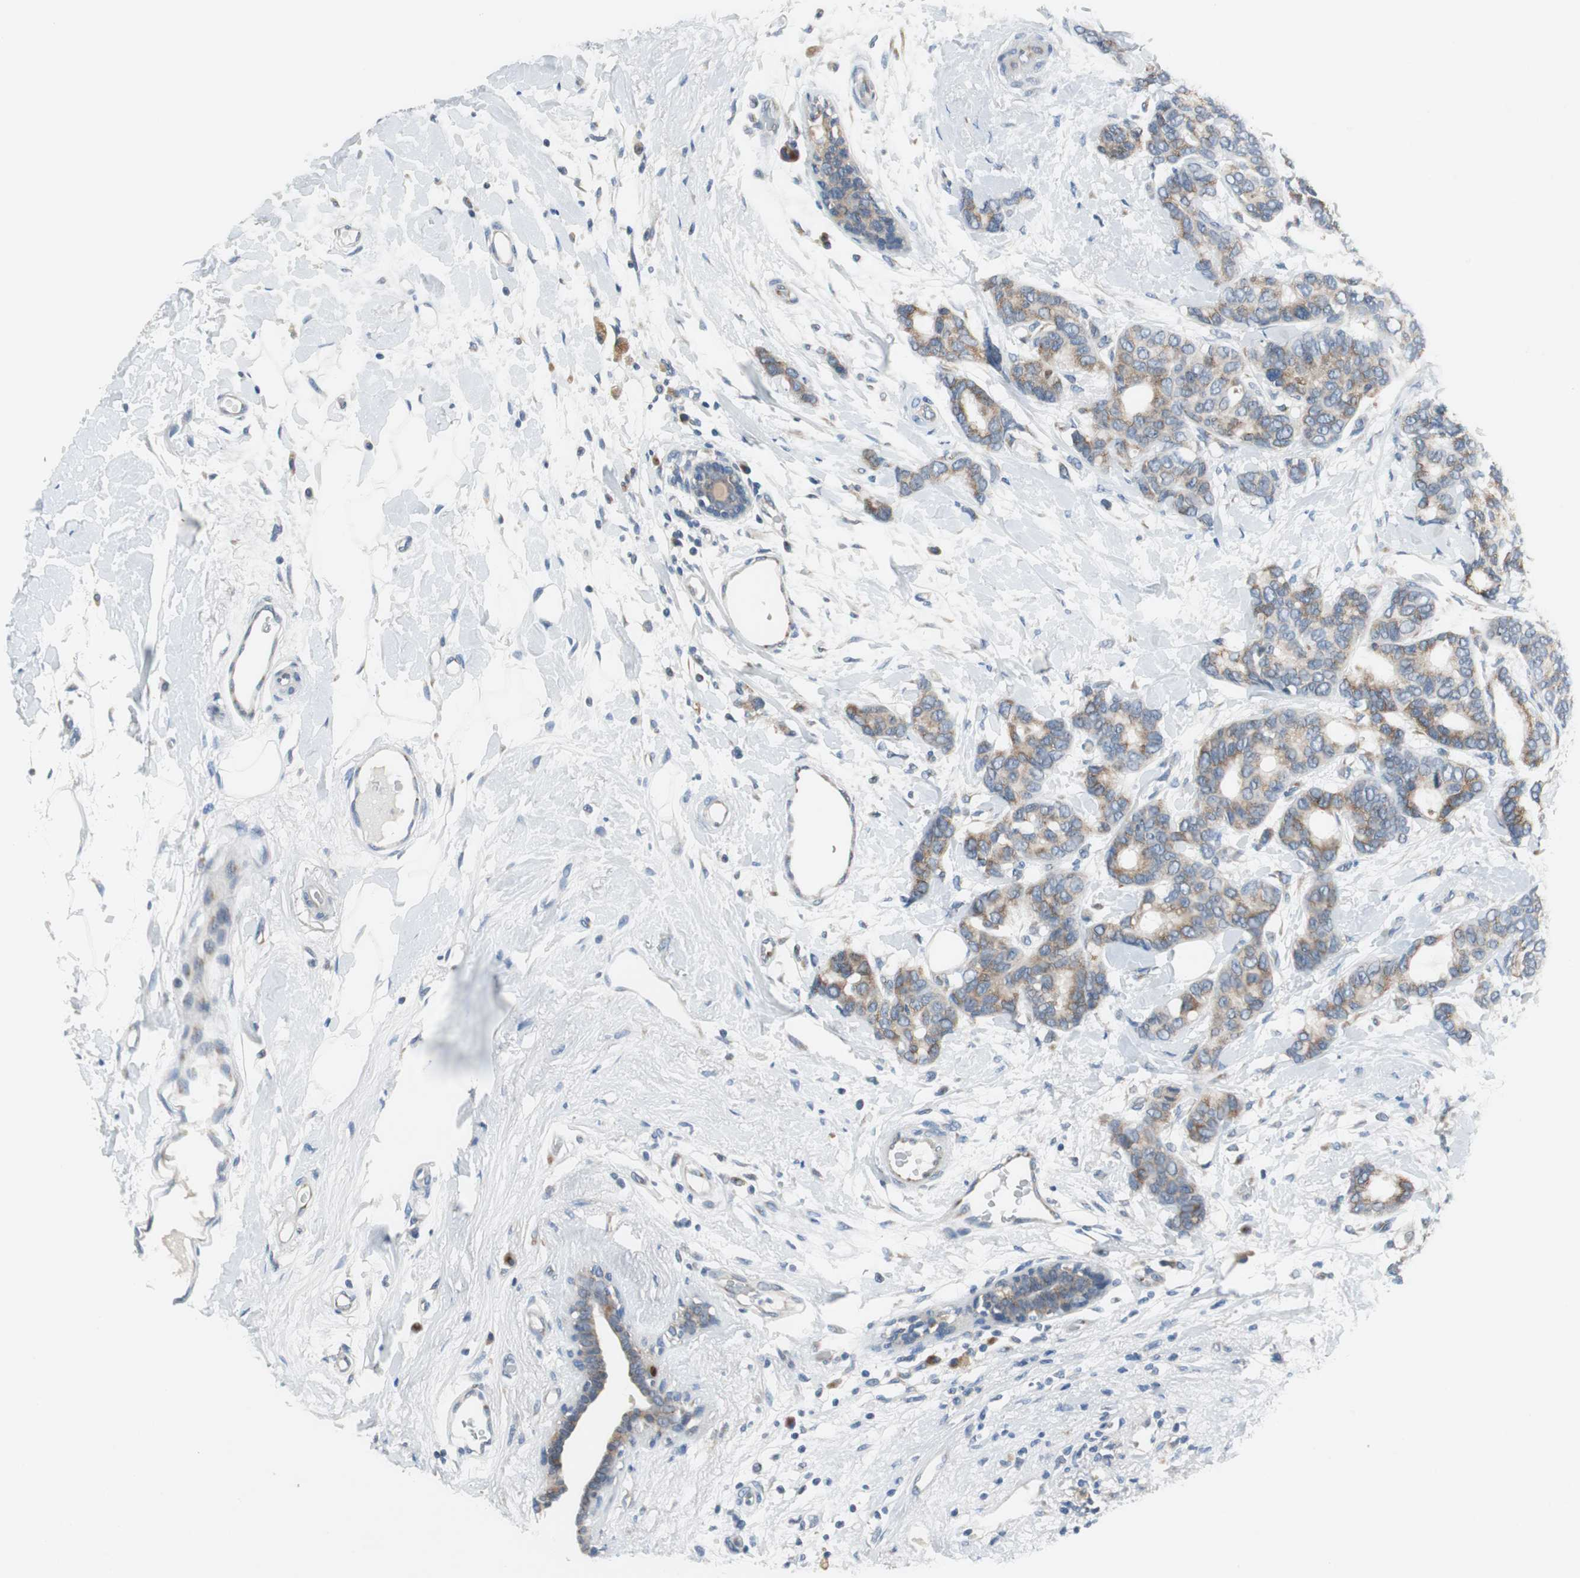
{"staining": {"intensity": "moderate", "quantity": ">75%", "location": "cytoplasmic/membranous"}, "tissue": "breast cancer", "cell_type": "Tumor cells", "image_type": "cancer", "snomed": [{"axis": "morphology", "description": "Duct carcinoma"}, {"axis": "topography", "description": "Breast"}], "caption": "IHC (DAB (3,3'-diaminobenzidine)) staining of human breast cancer (invasive ductal carcinoma) demonstrates moderate cytoplasmic/membranous protein staining in approximately >75% of tumor cells.", "gene": "PLAA", "patient": {"sex": "female", "age": 87}}